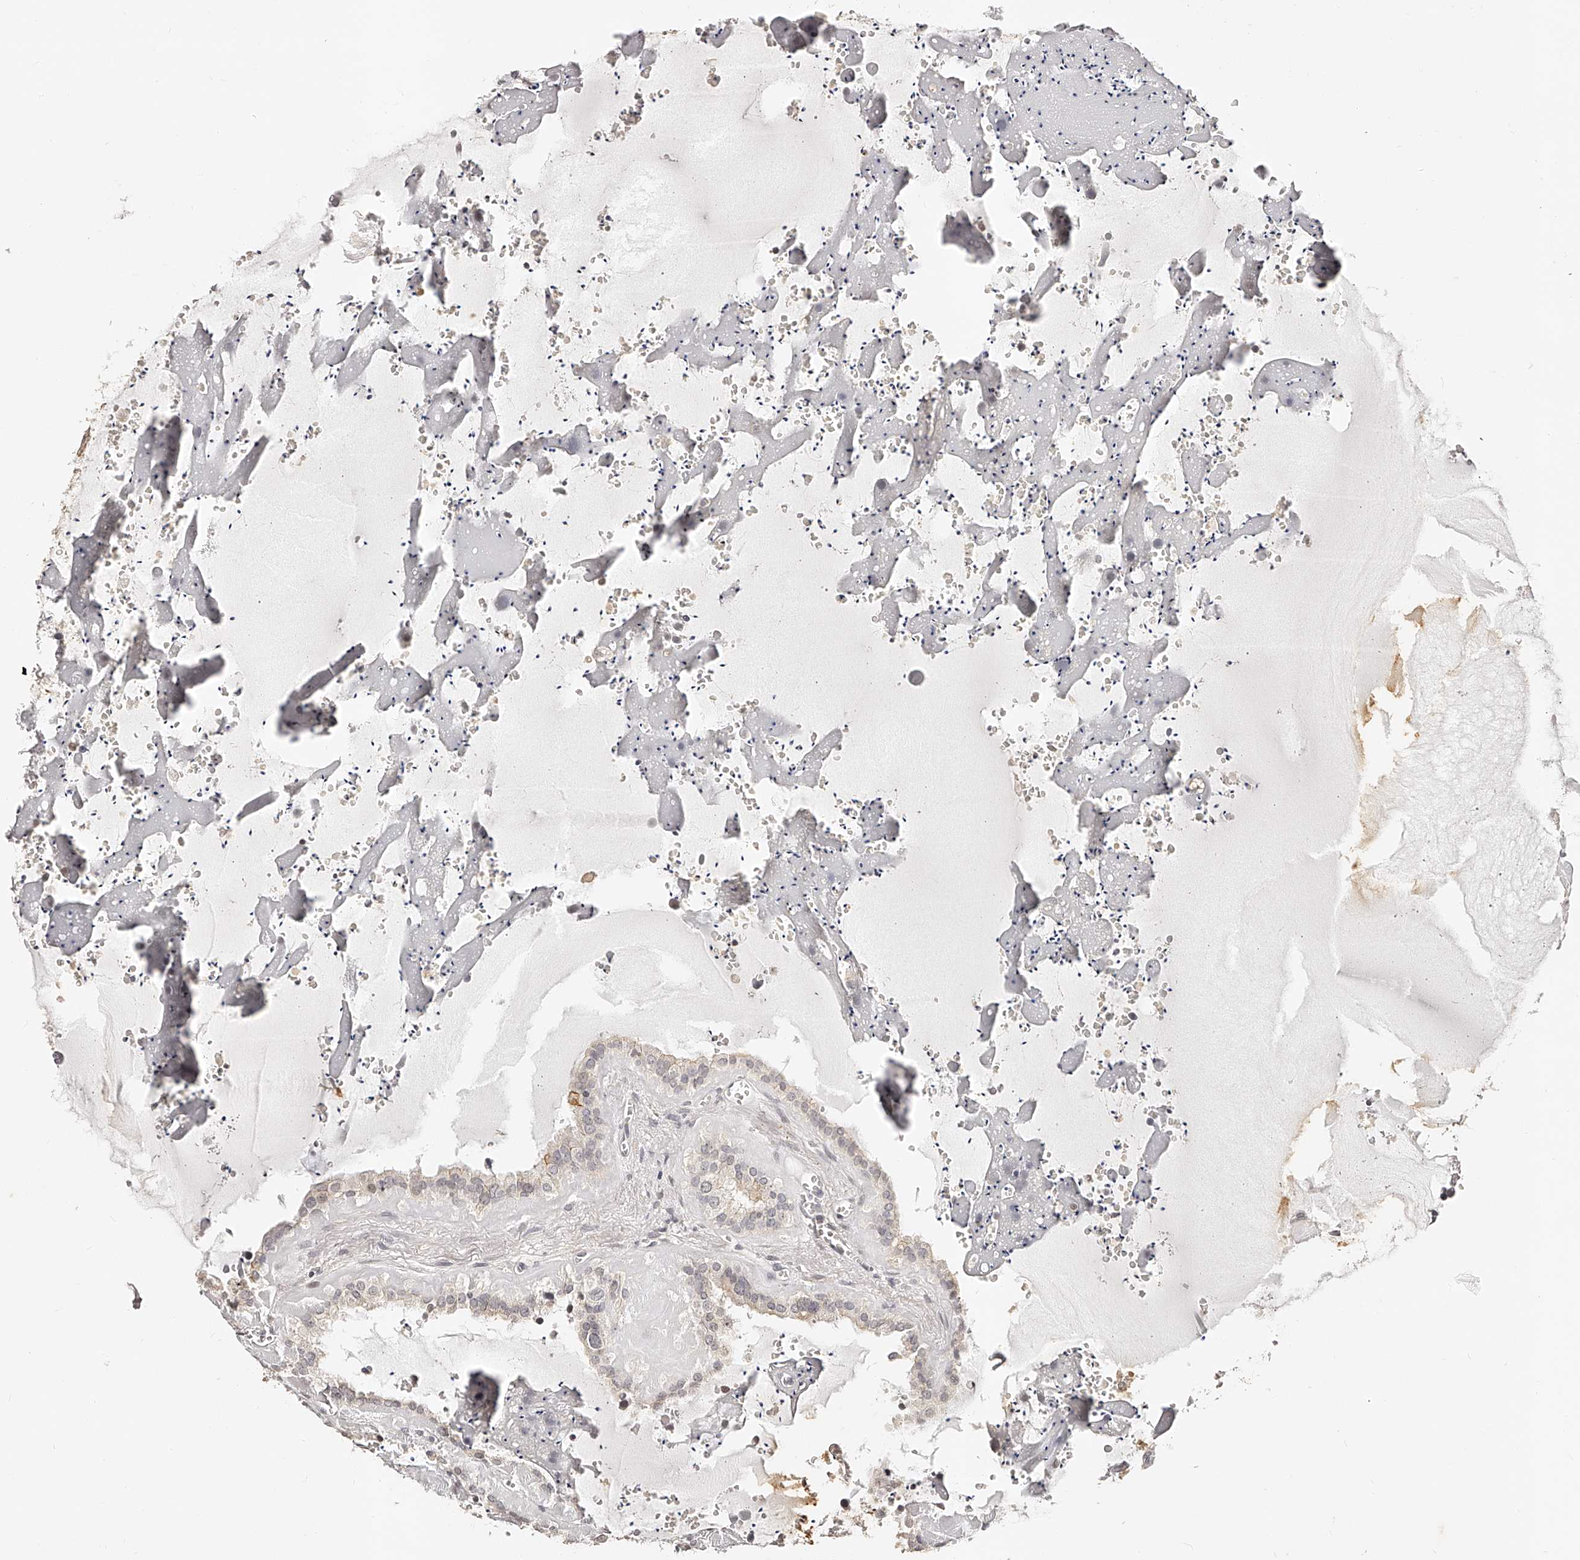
{"staining": {"intensity": "moderate", "quantity": "<25%", "location": "cytoplasmic/membranous"}, "tissue": "seminal vesicle", "cell_type": "Glandular cells", "image_type": "normal", "snomed": [{"axis": "morphology", "description": "Normal tissue, NOS"}, {"axis": "topography", "description": "Prostate"}, {"axis": "topography", "description": "Seminal veicle"}], "caption": "DAB (3,3'-diaminobenzidine) immunohistochemical staining of unremarkable seminal vesicle shows moderate cytoplasmic/membranous protein positivity in approximately <25% of glandular cells. Immunohistochemistry stains the protein in brown and the nuclei are stained blue.", "gene": "ZNF789", "patient": {"sex": "male", "age": 59}}